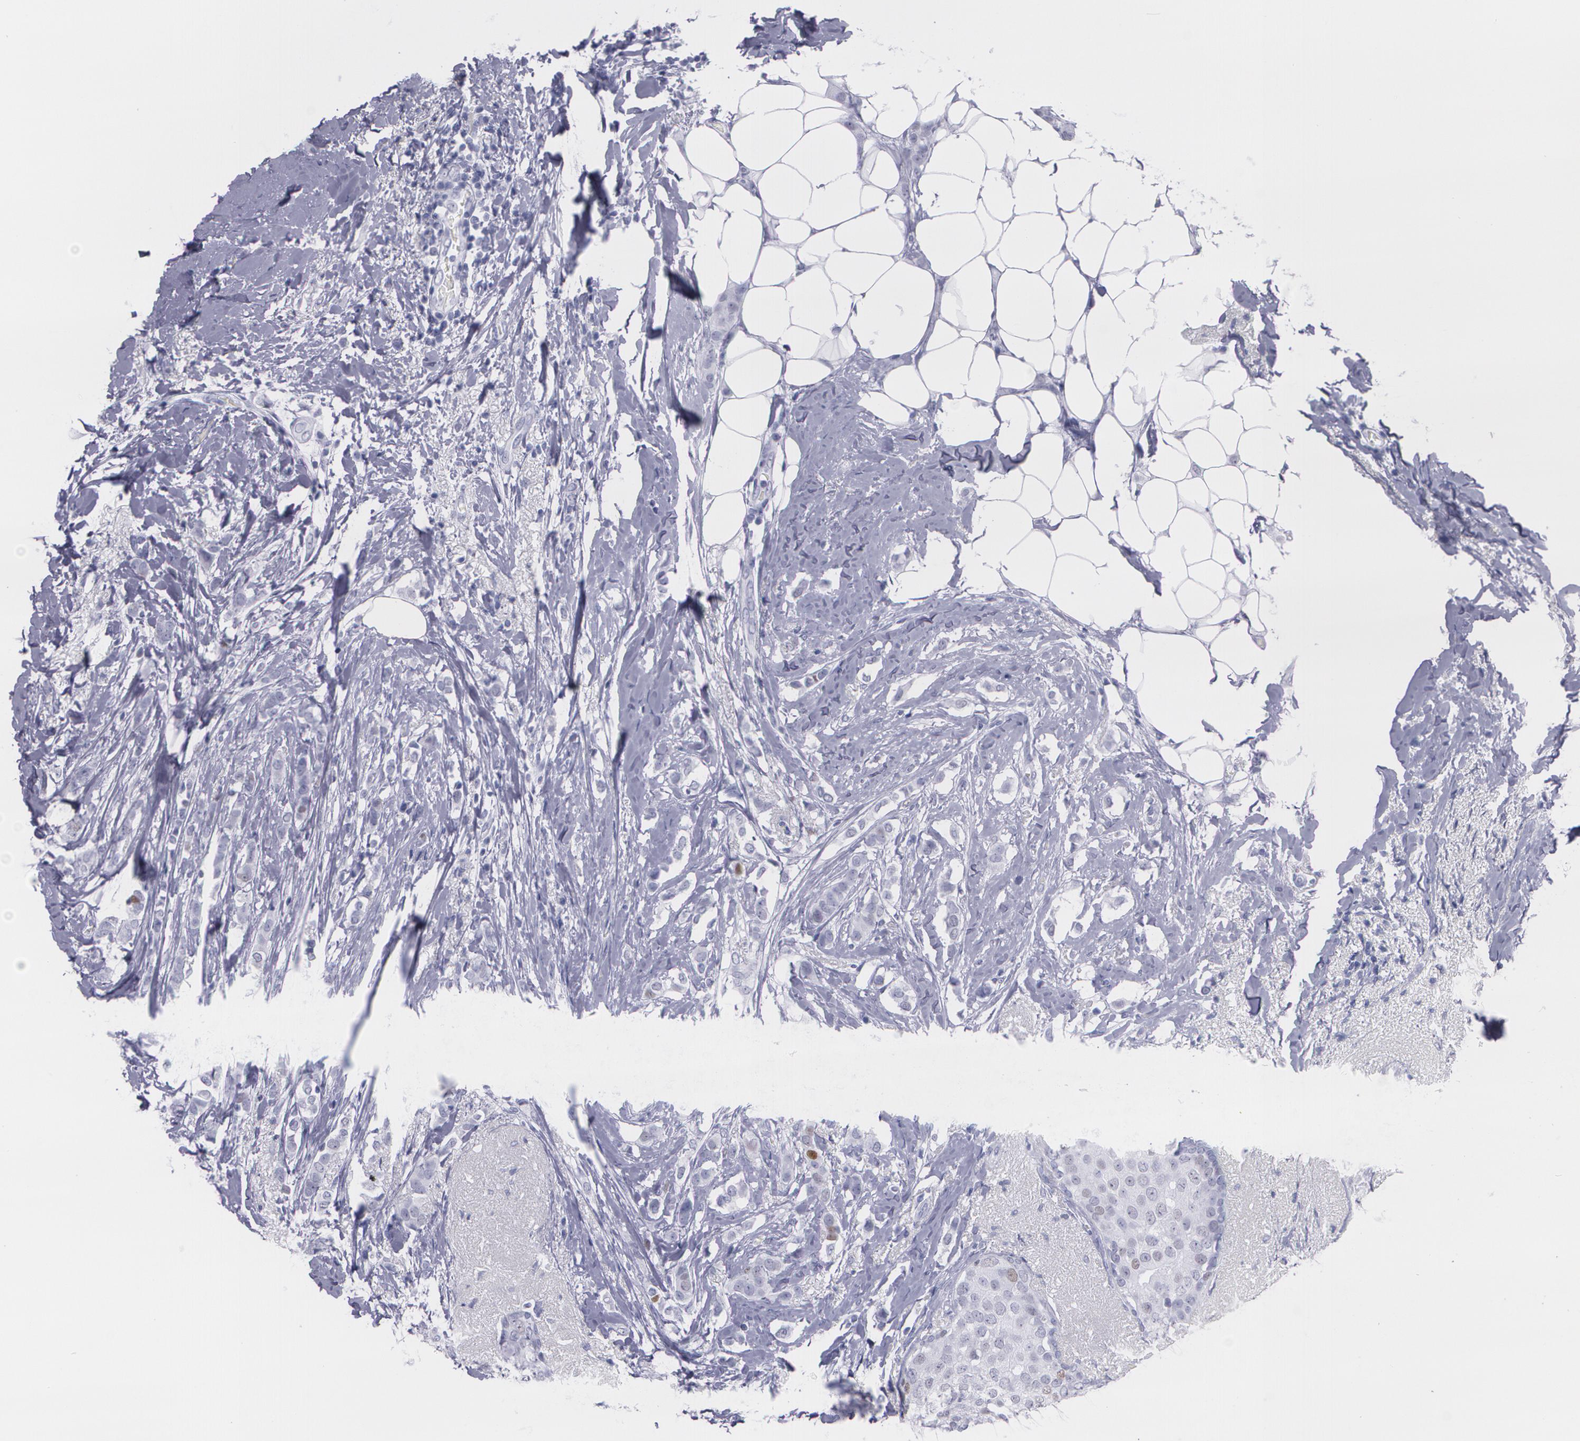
{"staining": {"intensity": "negative", "quantity": "none", "location": "none"}, "tissue": "breast cancer", "cell_type": "Tumor cells", "image_type": "cancer", "snomed": [{"axis": "morphology", "description": "Lobular carcinoma"}, {"axis": "topography", "description": "Breast"}], "caption": "This is a histopathology image of immunohistochemistry staining of lobular carcinoma (breast), which shows no staining in tumor cells. (DAB (3,3'-diaminobenzidine) IHC, high magnification).", "gene": "TP53", "patient": {"sex": "female", "age": 55}}